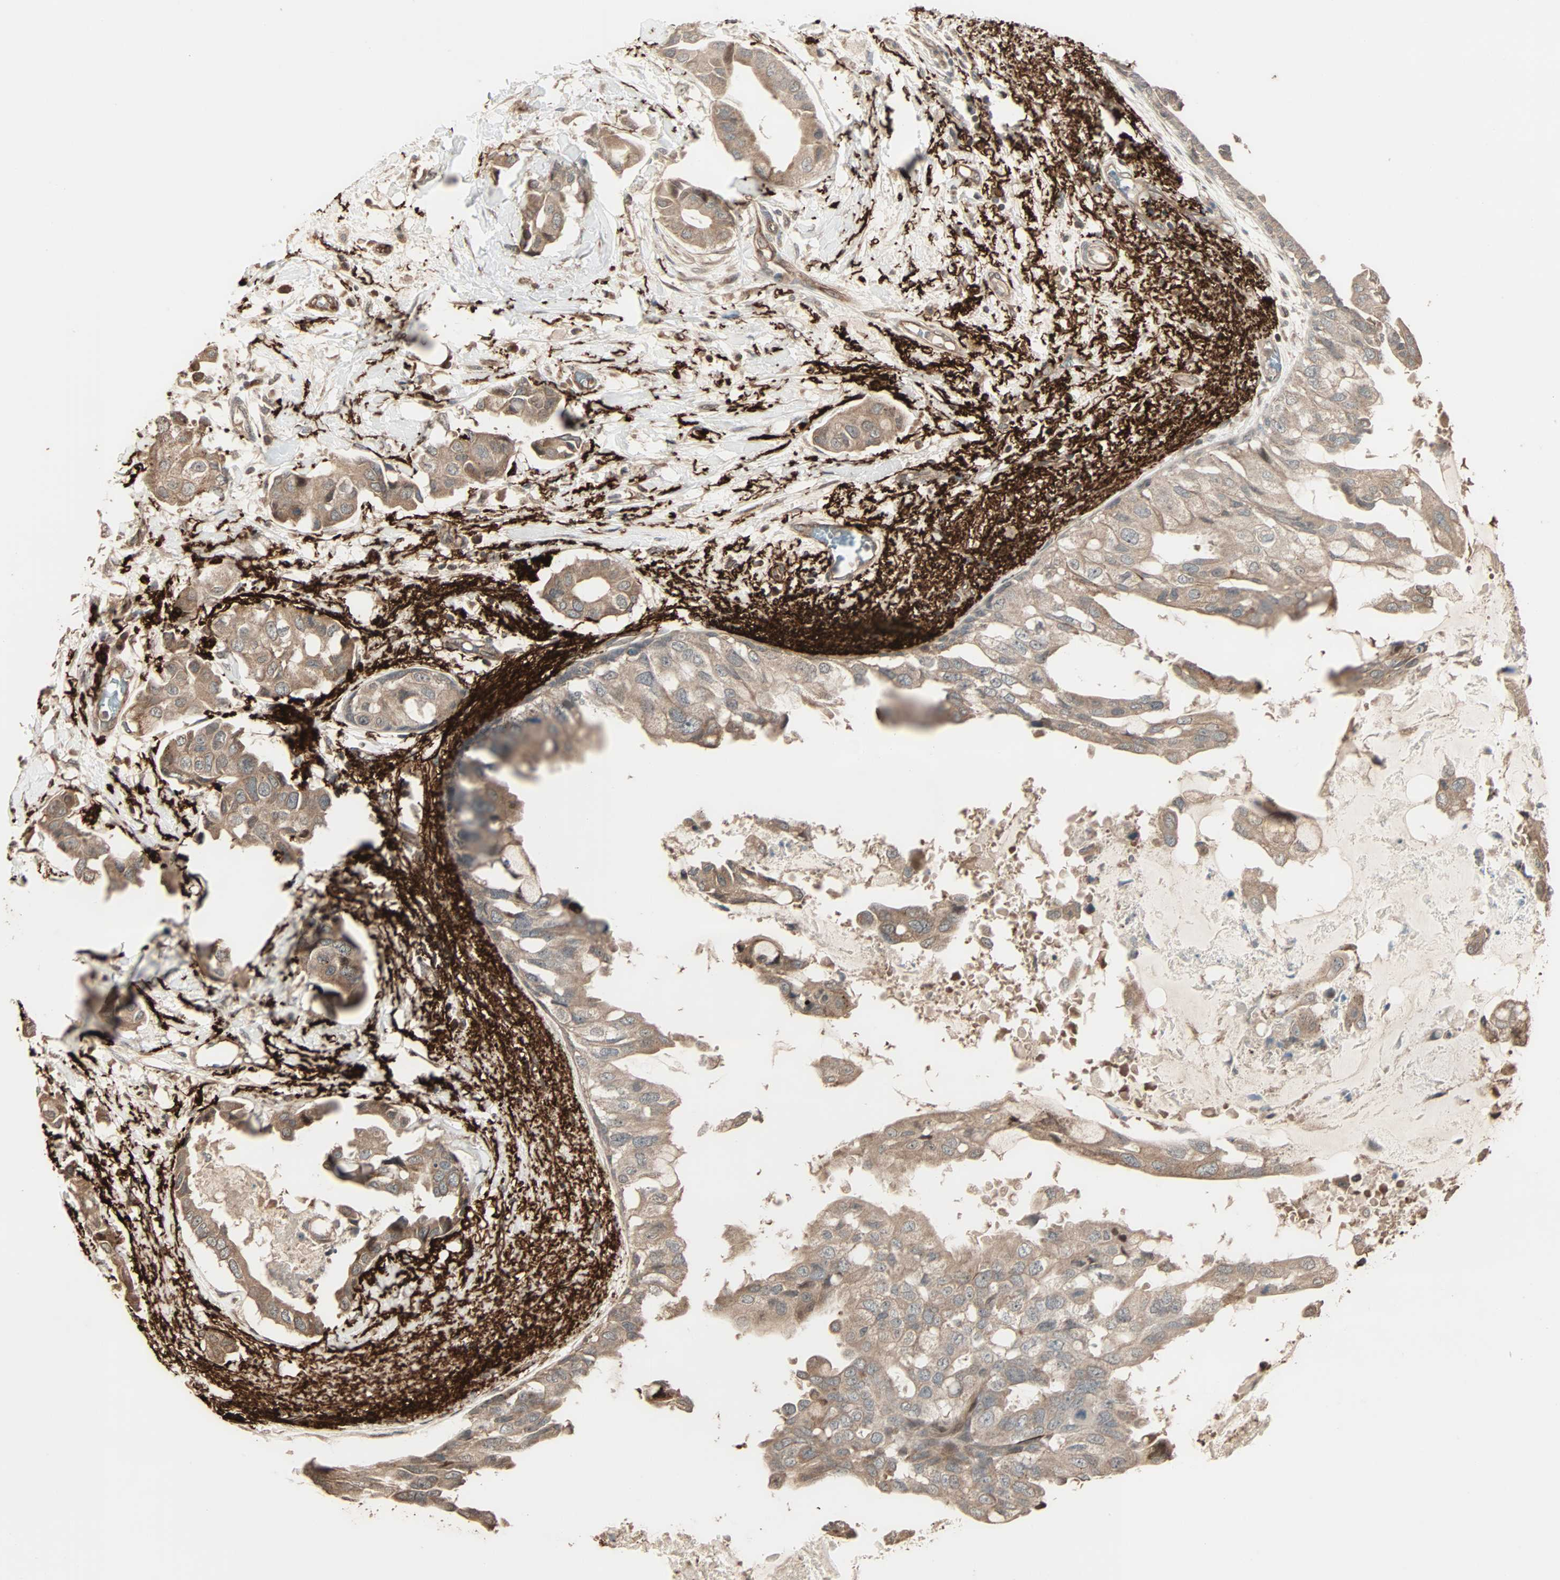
{"staining": {"intensity": "moderate", "quantity": ">75%", "location": "cytoplasmic/membranous"}, "tissue": "breast cancer", "cell_type": "Tumor cells", "image_type": "cancer", "snomed": [{"axis": "morphology", "description": "Duct carcinoma"}, {"axis": "topography", "description": "Breast"}], "caption": "The image shows staining of breast cancer (infiltrating ductal carcinoma), revealing moderate cytoplasmic/membranous protein expression (brown color) within tumor cells.", "gene": "CALCRL", "patient": {"sex": "female", "age": 40}}